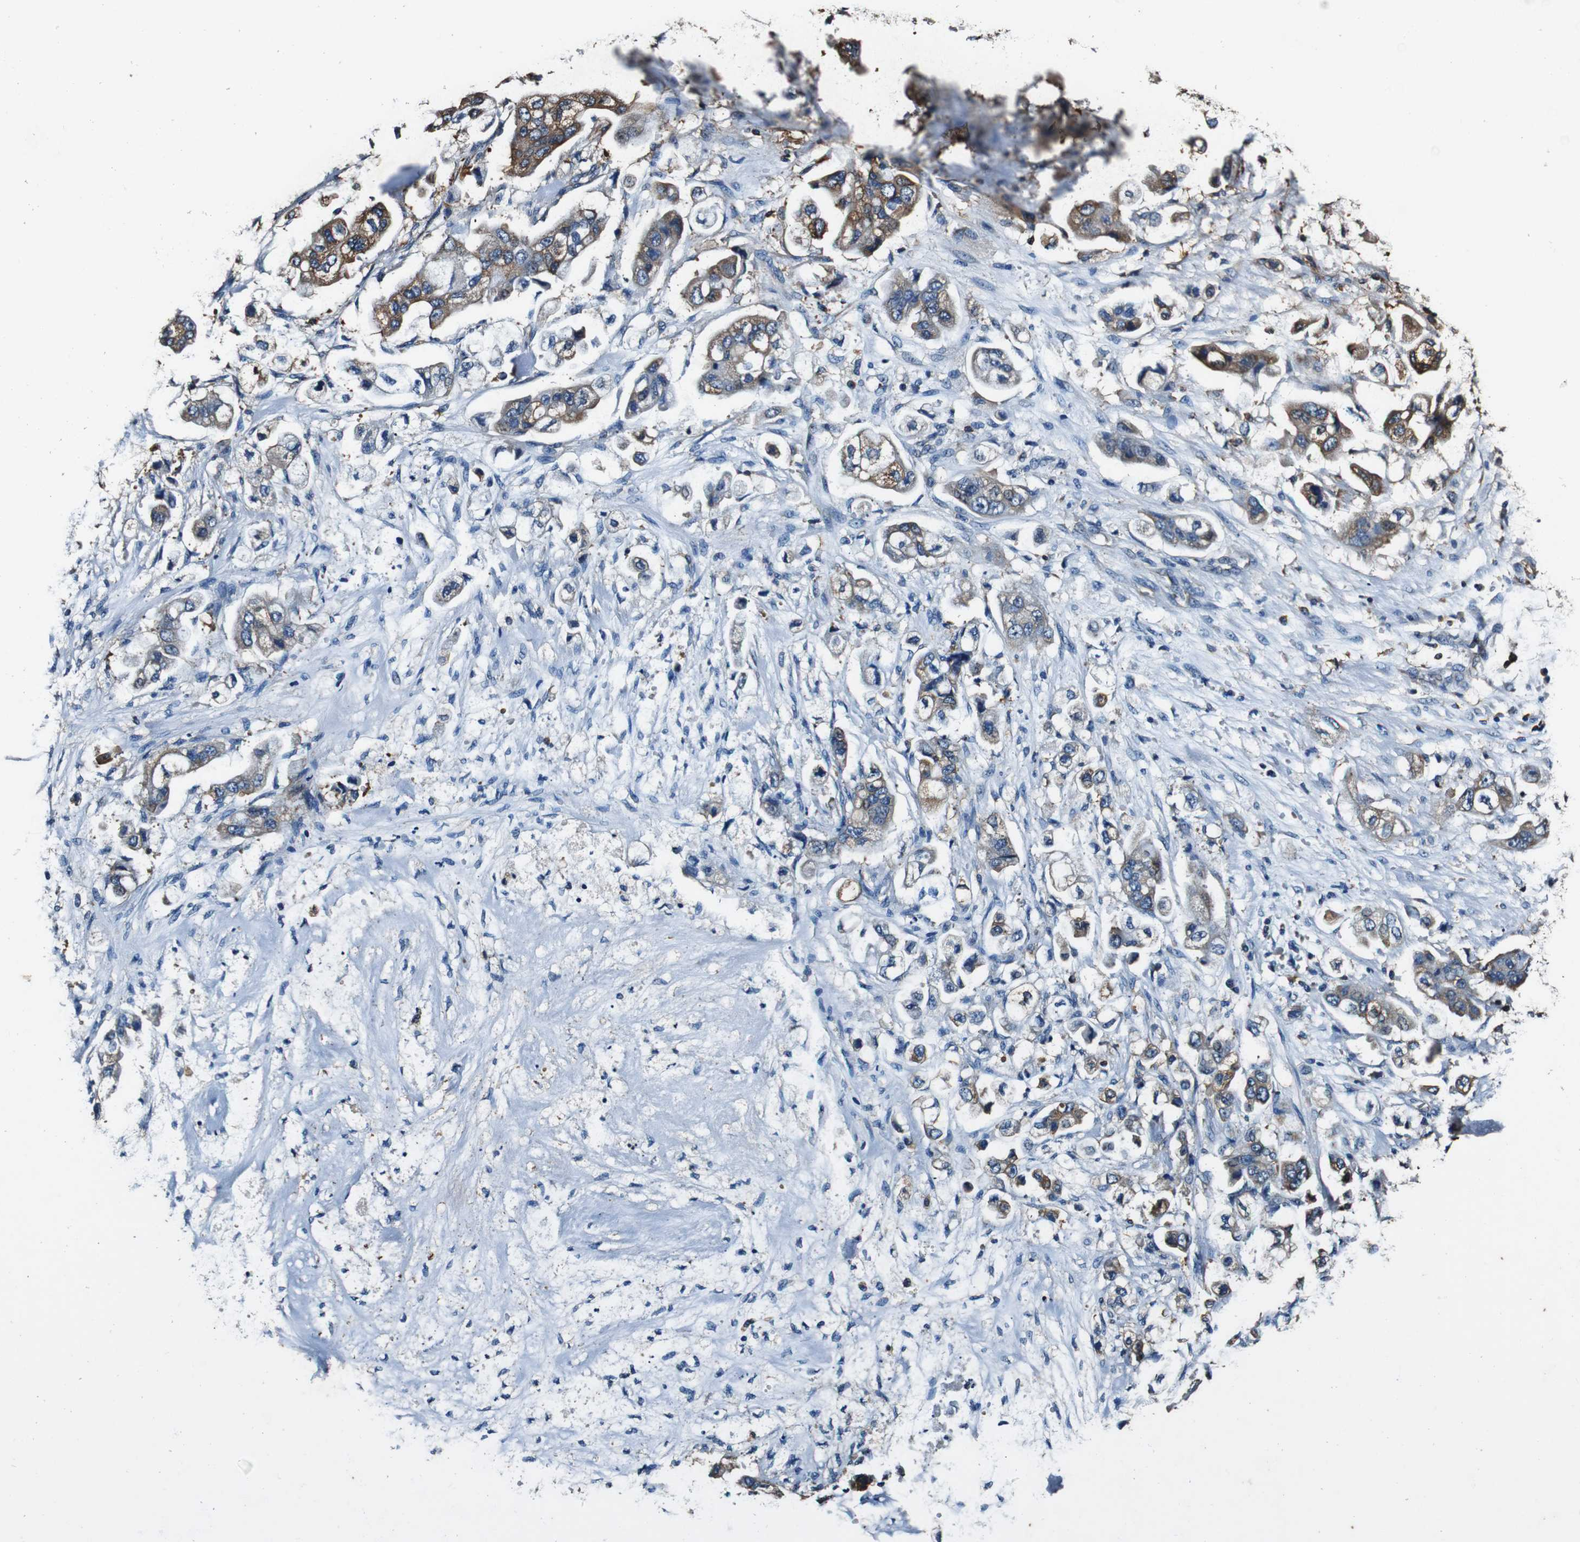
{"staining": {"intensity": "moderate", "quantity": ">75%", "location": "cytoplasmic/membranous"}, "tissue": "stomach cancer", "cell_type": "Tumor cells", "image_type": "cancer", "snomed": [{"axis": "morphology", "description": "Adenocarcinoma, NOS"}, {"axis": "topography", "description": "Stomach"}], "caption": "About >75% of tumor cells in human adenocarcinoma (stomach) display moderate cytoplasmic/membranous protein staining as visualized by brown immunohistochemical staining.", "gene": "RHOT2", "patient": {"sex": "male", "age": 62}}